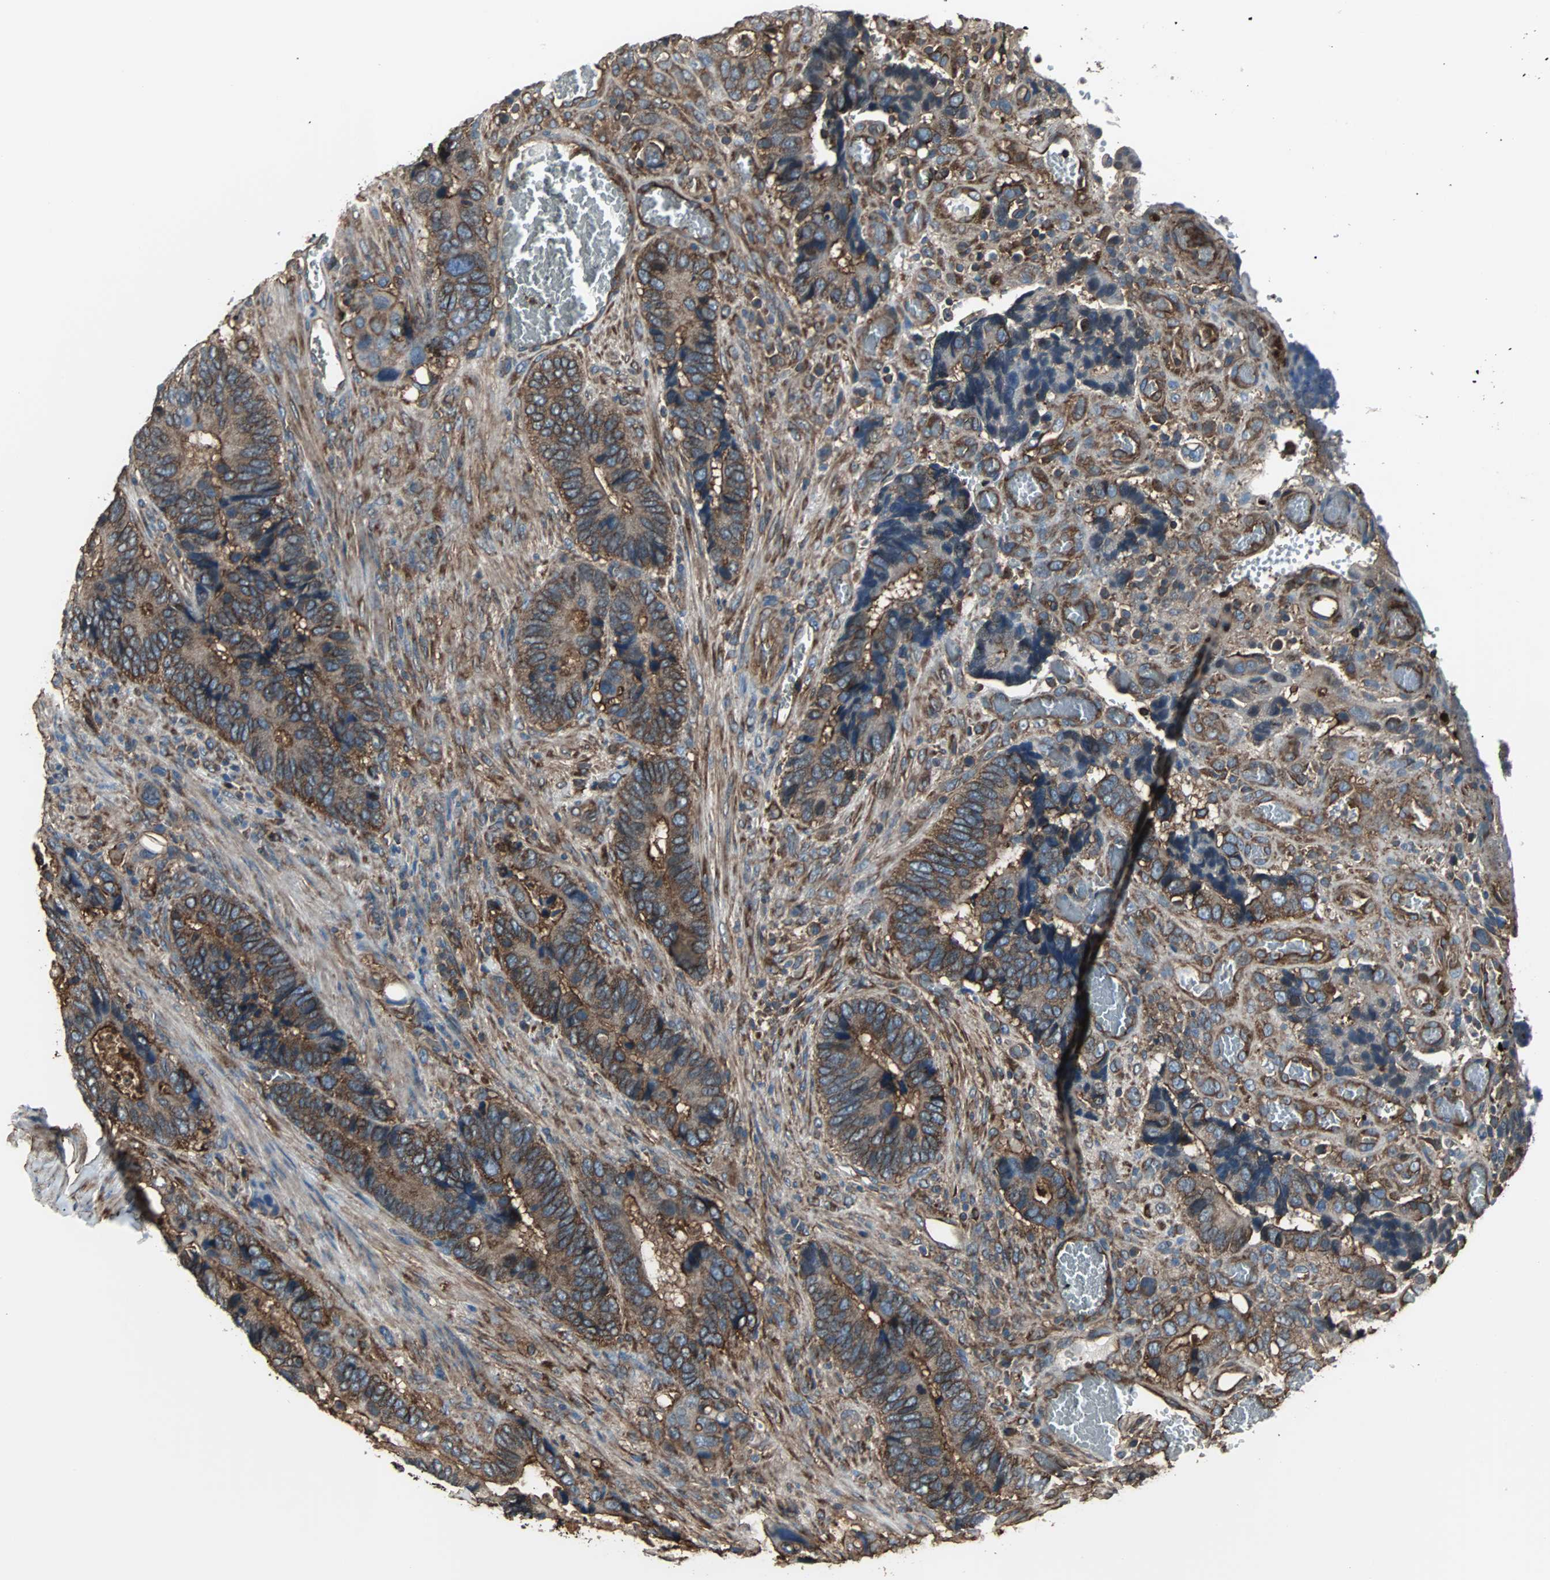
{"staining": {"intensity": "strong", "quantity": ">75%", "location": "cytoplasmic/membranous"}, "tissue": "colorectal cancer", "cell_type": "Tumor cells", "image_type": "cancer", "snomed": [{"axis": "morphology", "description": "Adenocarcinoma, NOS"}, {"axis": "topography", "description": "Colon"}], "caption": "Brown immunohistochemical staining in colorectal cancer (adenocarcinoma) reveals strong cytoplasmic/membranous expression in about >75% of tumor cells. (brown staining indicates protein expression, while blue staining denotes nuclei).", "gene": "ACTN1", "patient": {"sex": "male", "age": 72}}